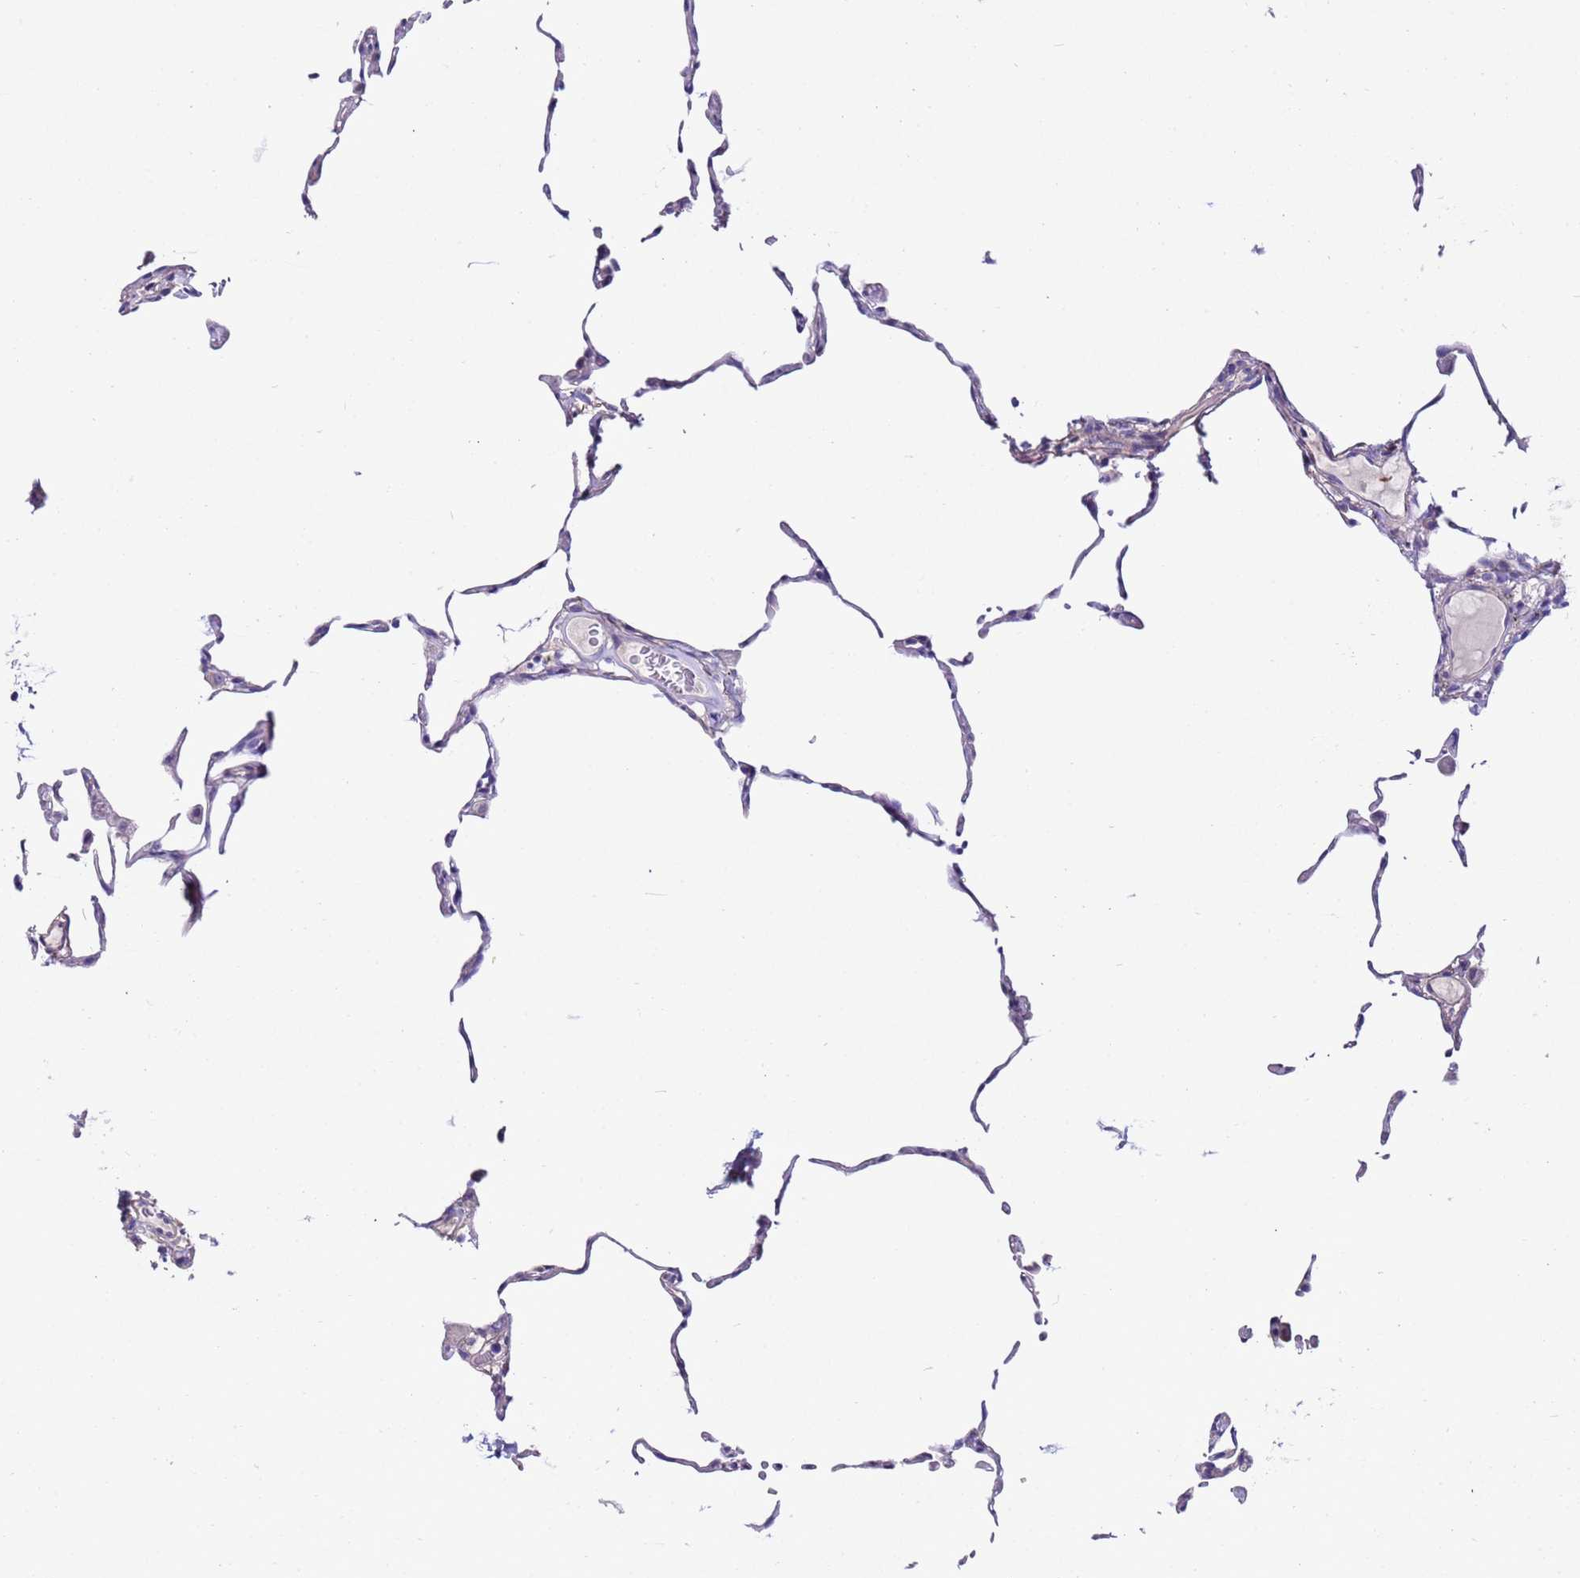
{"staining": {"intensity": "negative", "quantity": "none", "location": "none"}, "tissue": "lung", "cell_type": "Alveolar cells", "image_type": "normal", "snomed": [{"axis": "morphology", "description": "Normal tissue, NOS"}, {"axis": "topography", "description": "Lung"}], "caption": "A high-resolution image shows IHC staining of unremarkable lung, which shows no significant expression in alveolar cells.", "gene": "MYBPC3", "patient": {"sex": "female", "age": 57}}